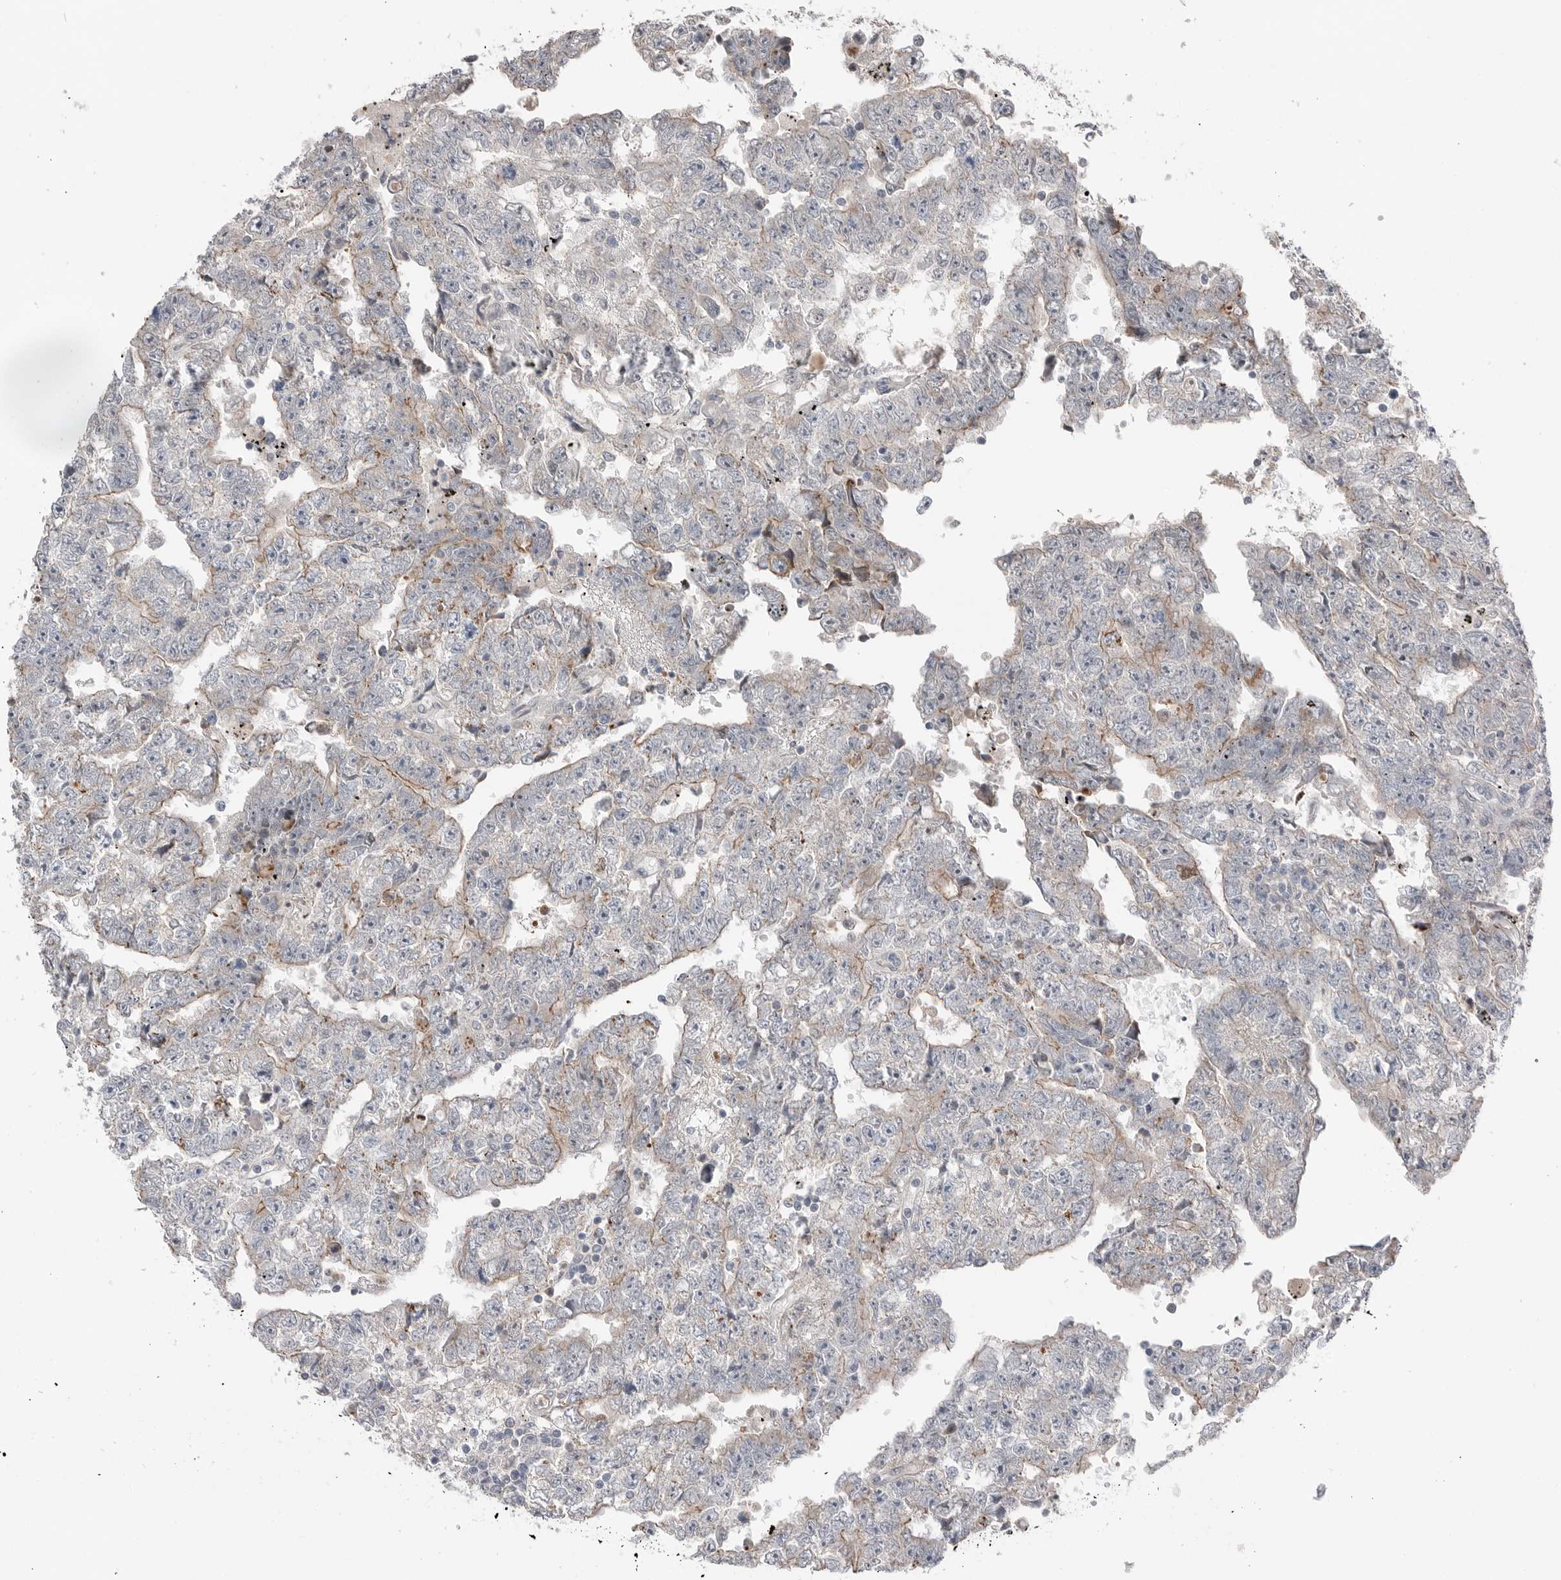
{"staining": {"intensity": "weak", "quantity": "<25%", "location": "cytoplasmic/membranous"}, "tissue": "testis cancer", "cell_type": "Tumor cells", "image_type": "cancer", "snomed": [{"axis": "morphology", "description": "Carcinoma, Embryonal, NOS"}, {"axis": "topography", "description": "Testis"}], "caption": "This is a photomicrograph of immunohistochemistry staining of testis embryonal carcinoma, which shows no staining in tumor cells. The staining is performed using DAB brown chromogen with nuclei counter-stained in using hematoxylin.", "gene": "NTAQ1", "patient": {"sex": "male", "age": 25}}